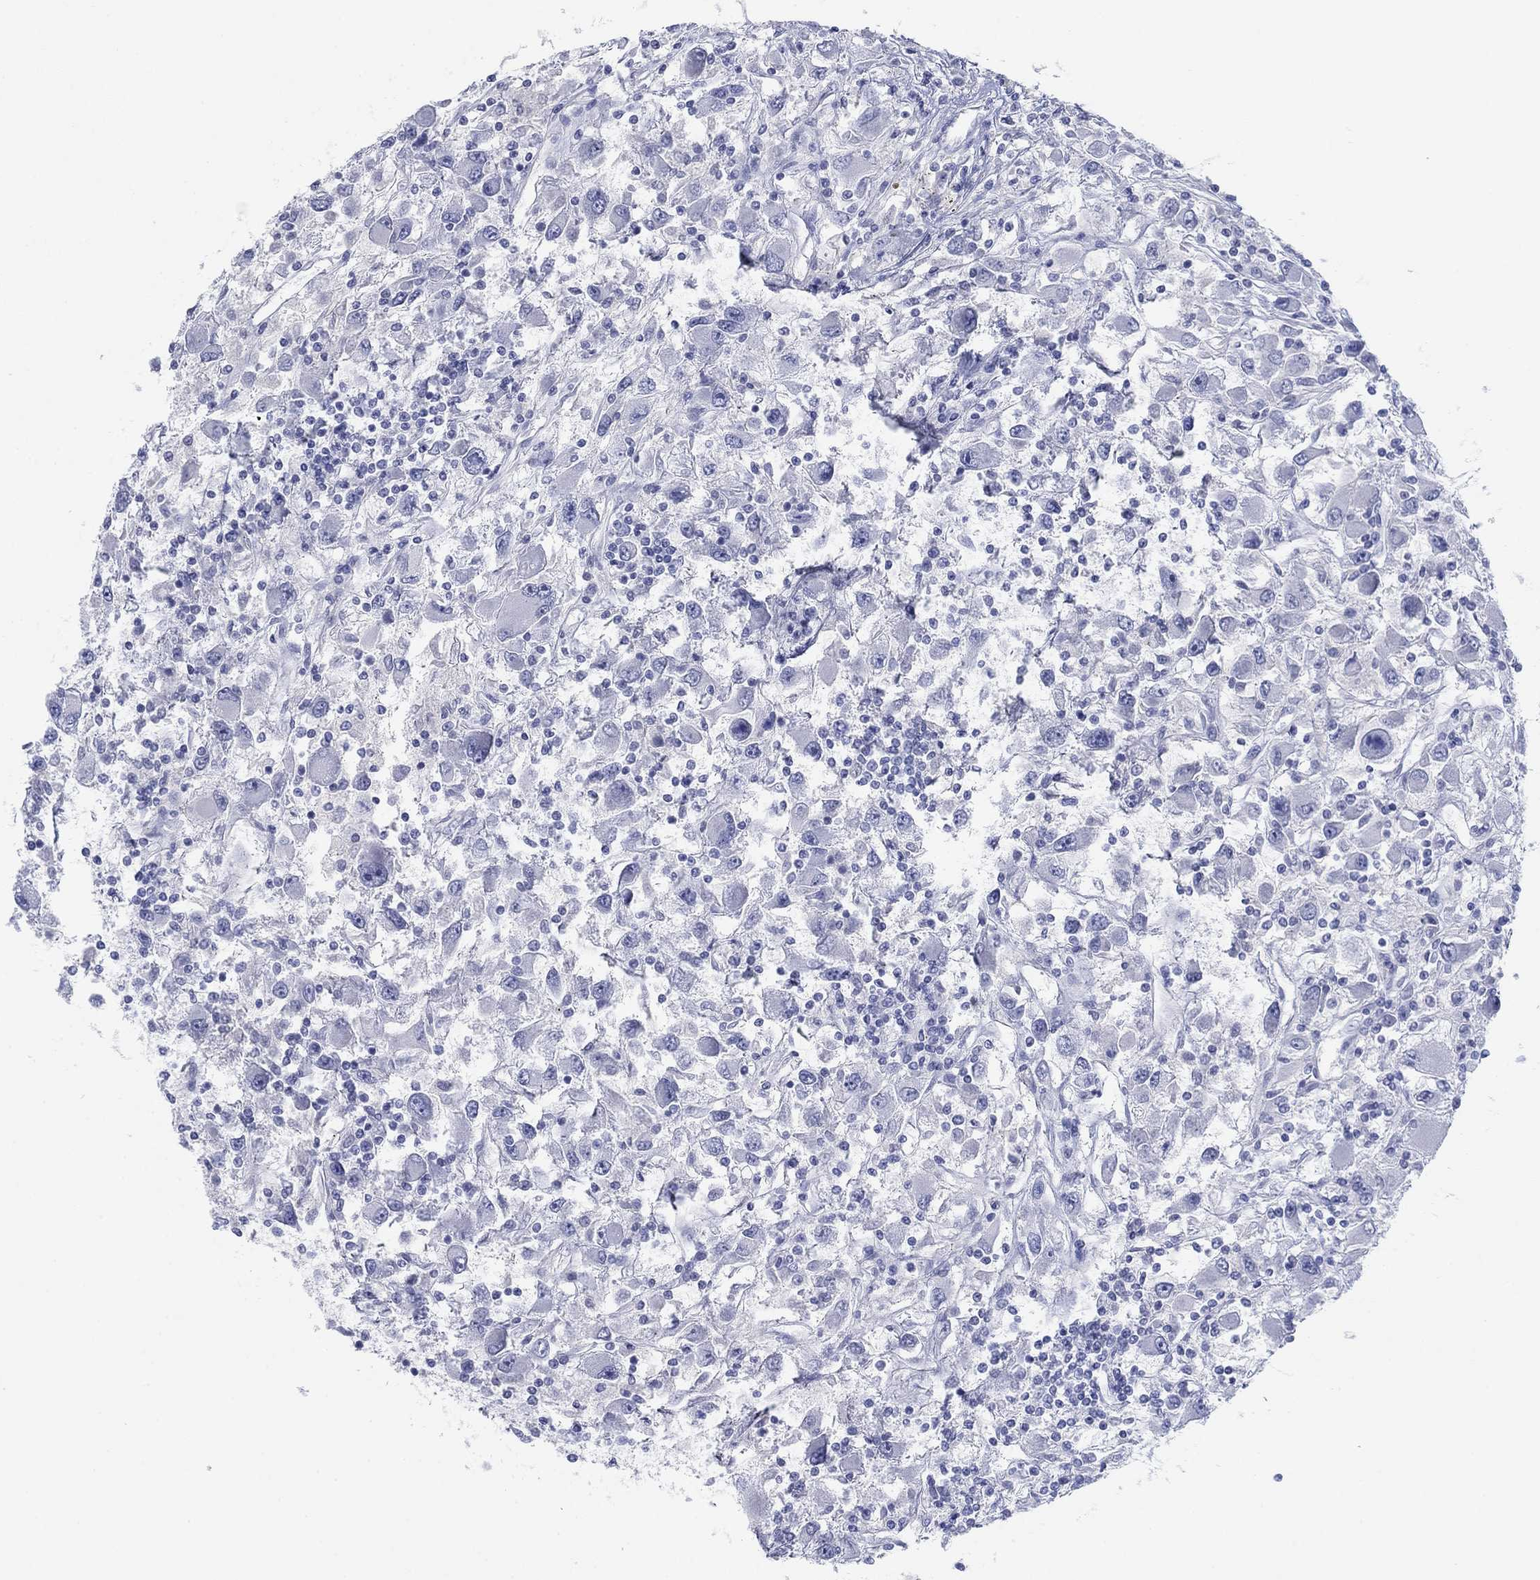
{"staining": {"intensity": "negative", "quantity": "none", "location": "none"}, "tissue": "renal cancer", "cell_type": "Tumor cells", "image_type": "cancer", "snomed": [{"axis": "morphology", "description": "Adenocarcinoma, NOS"}, {"axis": "topography", "description": "Kidney"}], "caption": "Immunohistochemical staining of renal adenocarcinoma exhibits no significant expression in tumor cells. (DAB immunohistochemistry (IHC), high magnification).", "gene": "PDYN", "patient": {"sex": "female", "age": 67}}